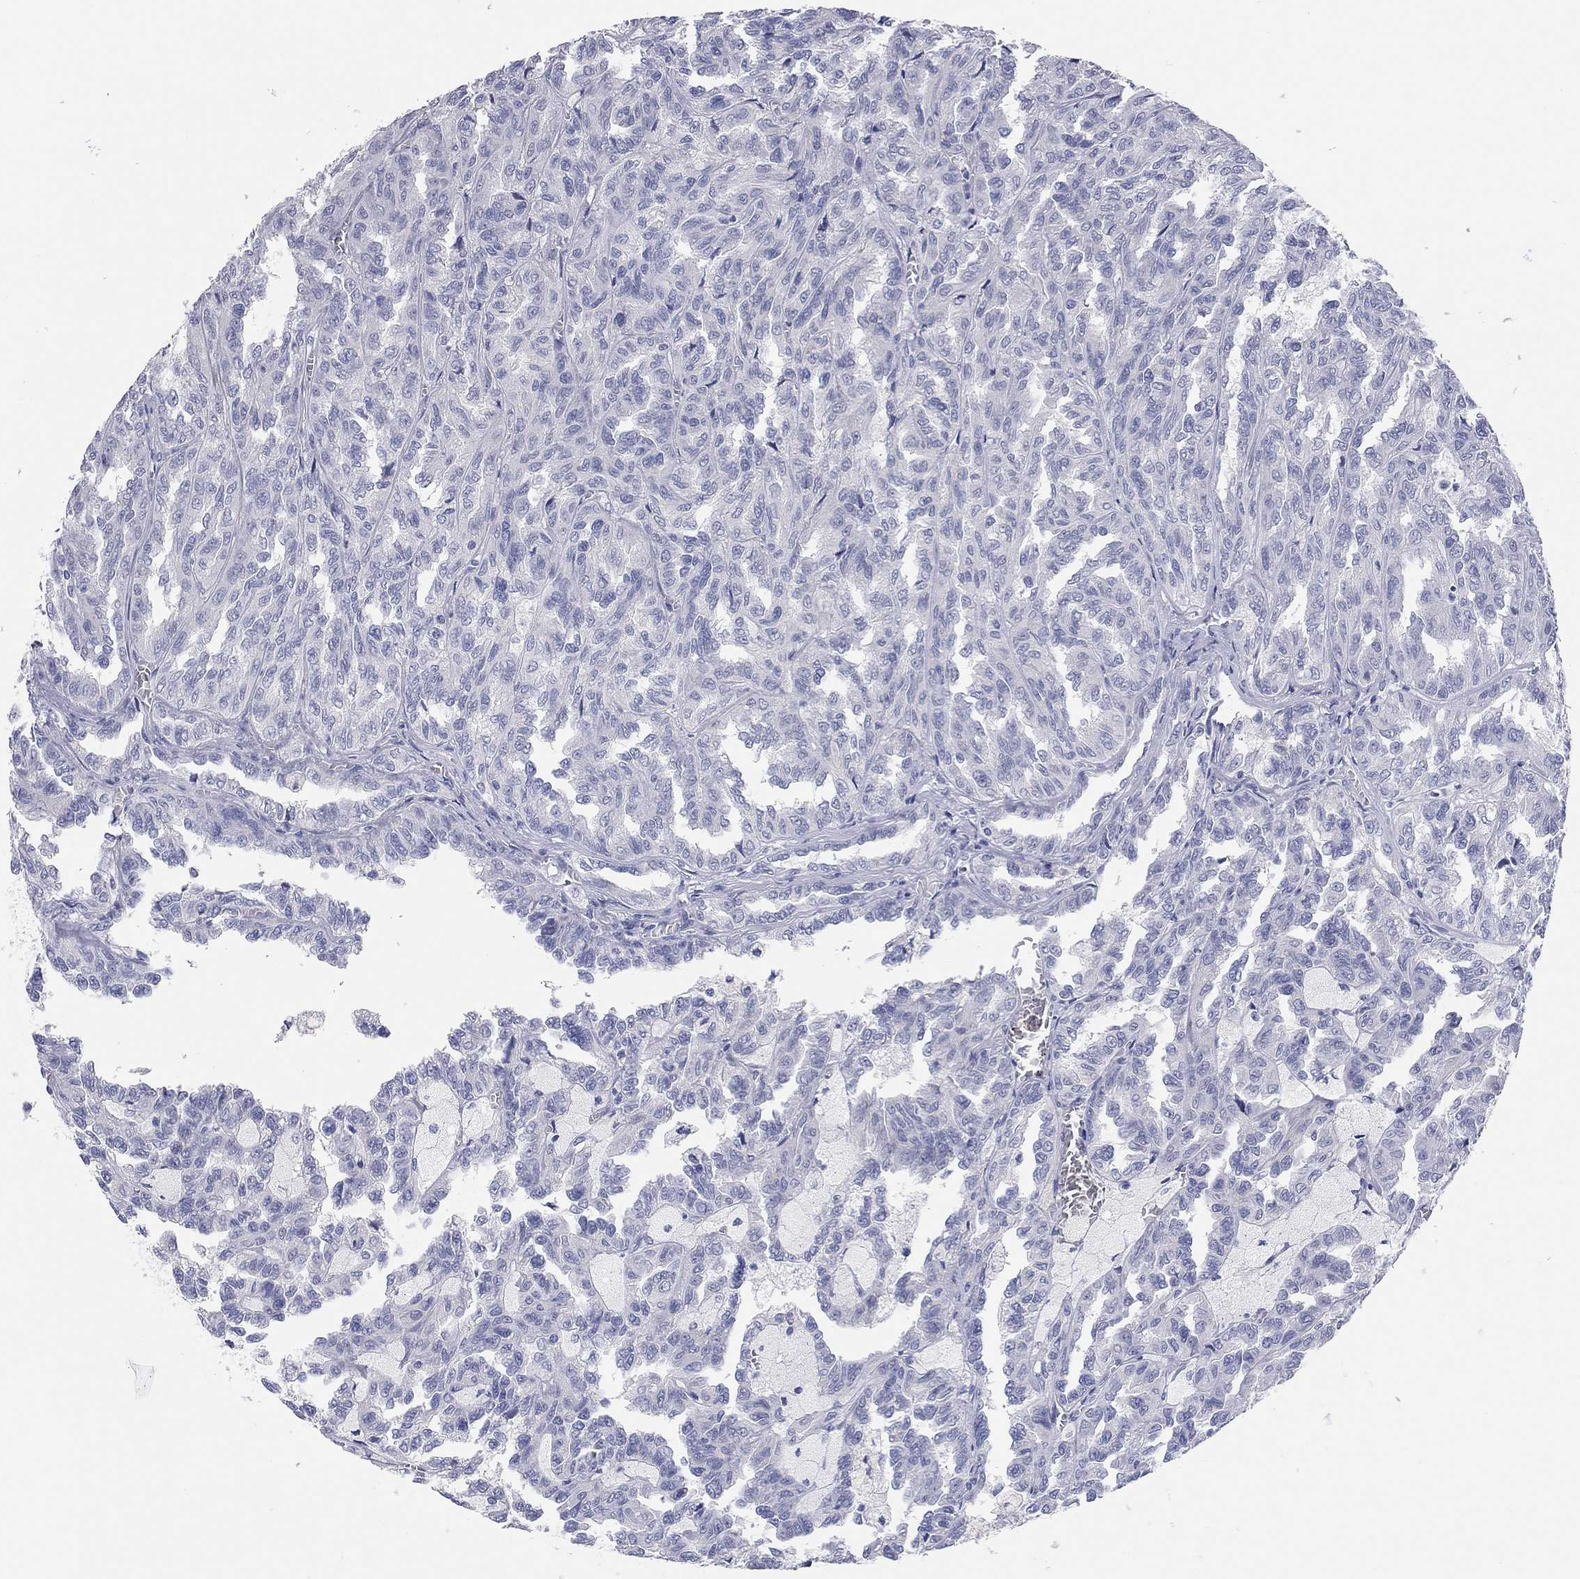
{"staining": {"intensity": "negative", "quantity": "none", "location": "none"}, "tissue": "renal cancer", "cell_type": "Tumor cells", "image_type": "cancer", "snomed": [{"axis": "morphology", "description": "Adenocarcinoma, NOS"}, {"axis": "topography", "description": "Kidney"}], "caption": "This micrograph is of renal adenocarcinoma stained with immunohistochemistry to label a protein in brown with the nuclei are counter-stained blue. There is no staining in tumor cells.", "gene": "TMEM221", "patient": {"sex": "male", "age": 79}}